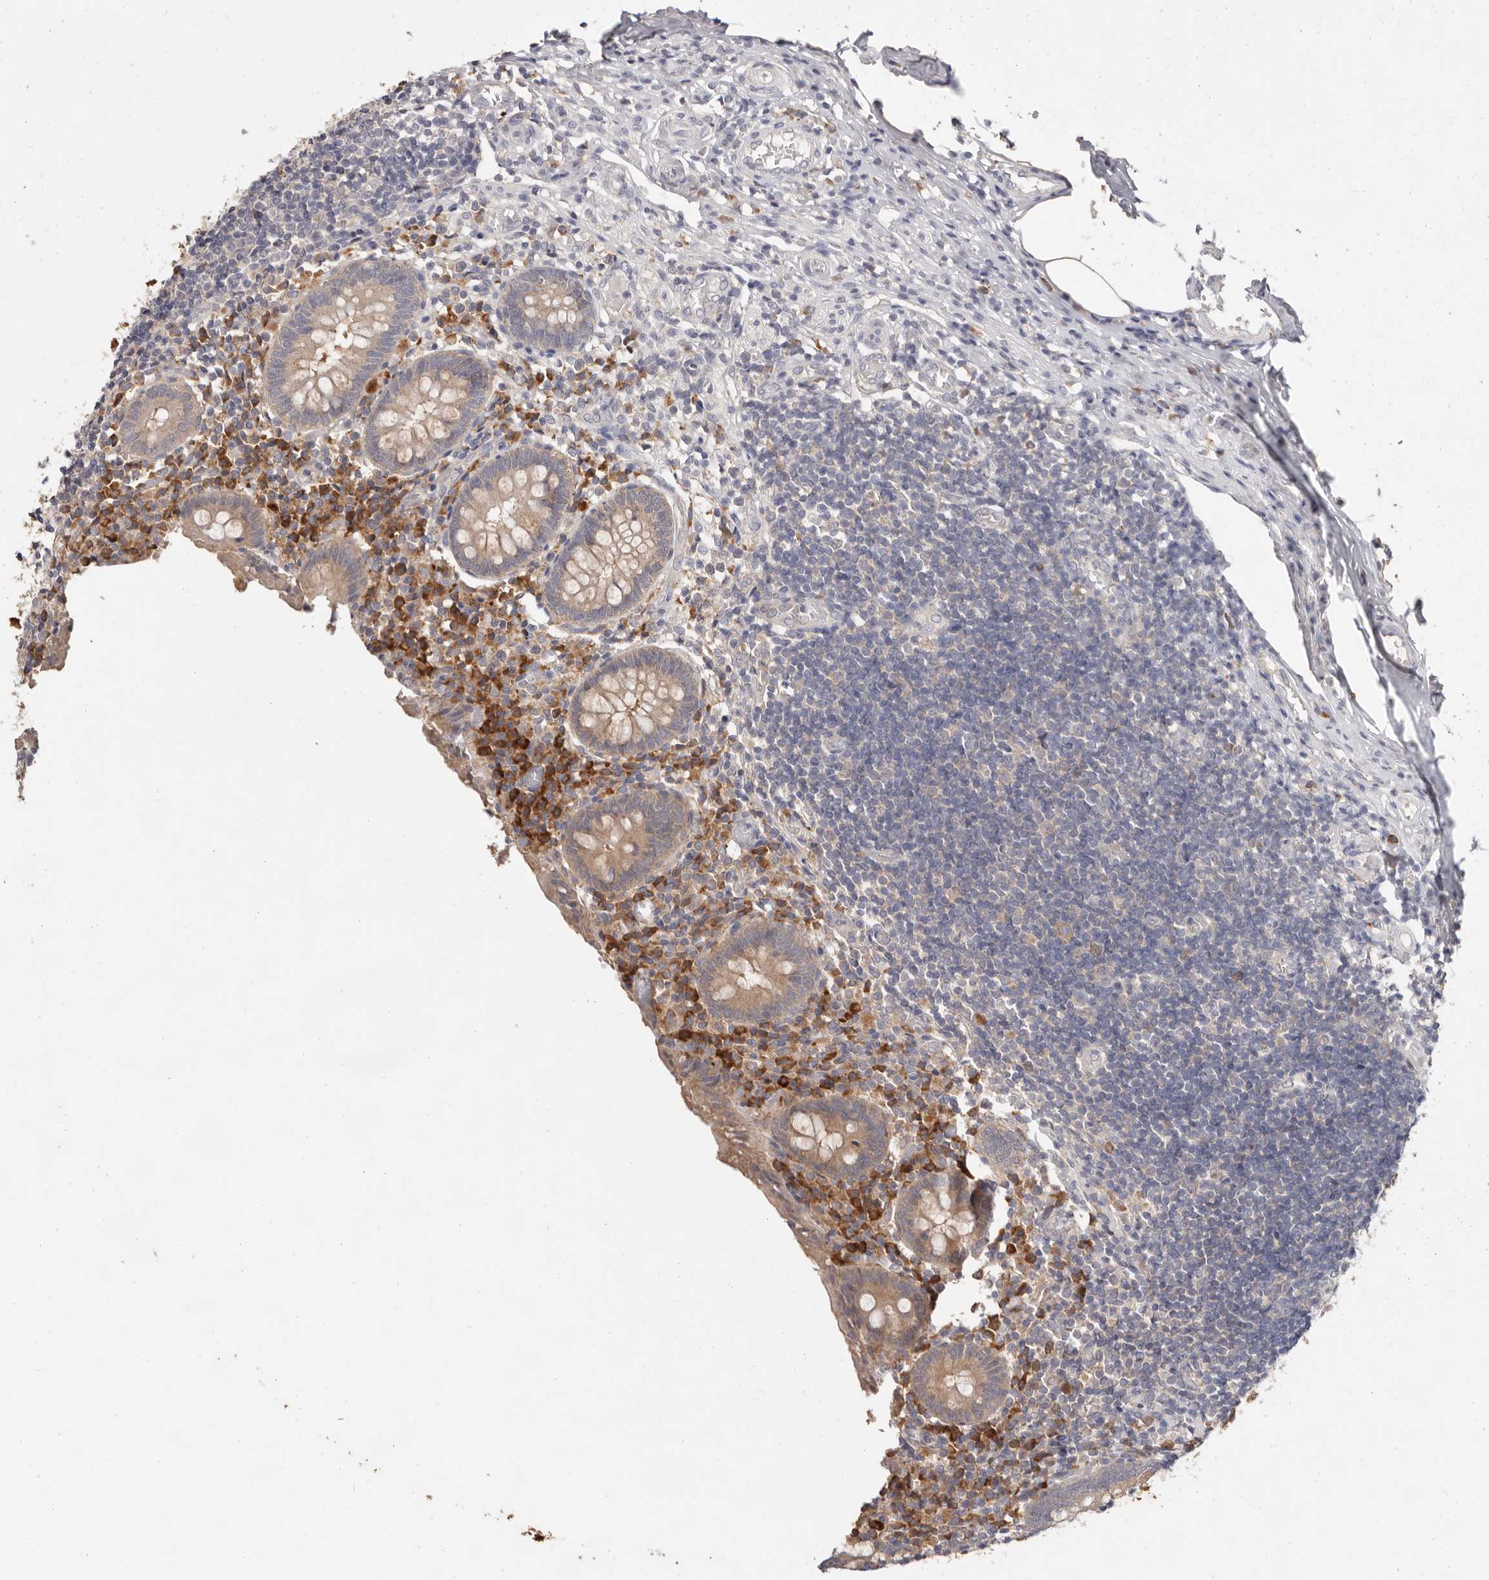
{"staining": {"intensity": "weak", "quantity": ">75%", "location": "cytoplasmic/membranous"}, "tissue": "appendix", "cell_type": "Glandular cells", "image_type": "normal", "snomed": [{"axis": "morphology", "description": "Normal tissue, NOS"}, {"axis": "topography", "description": "Appendix"}], "caption": "The immunohistochemical stain labels weak cytoplasmic/membranous positivity in glandular cells of unremarkable appendix.", "gene": "WDR77", "patient": {"sex": "female", "age": 17}}